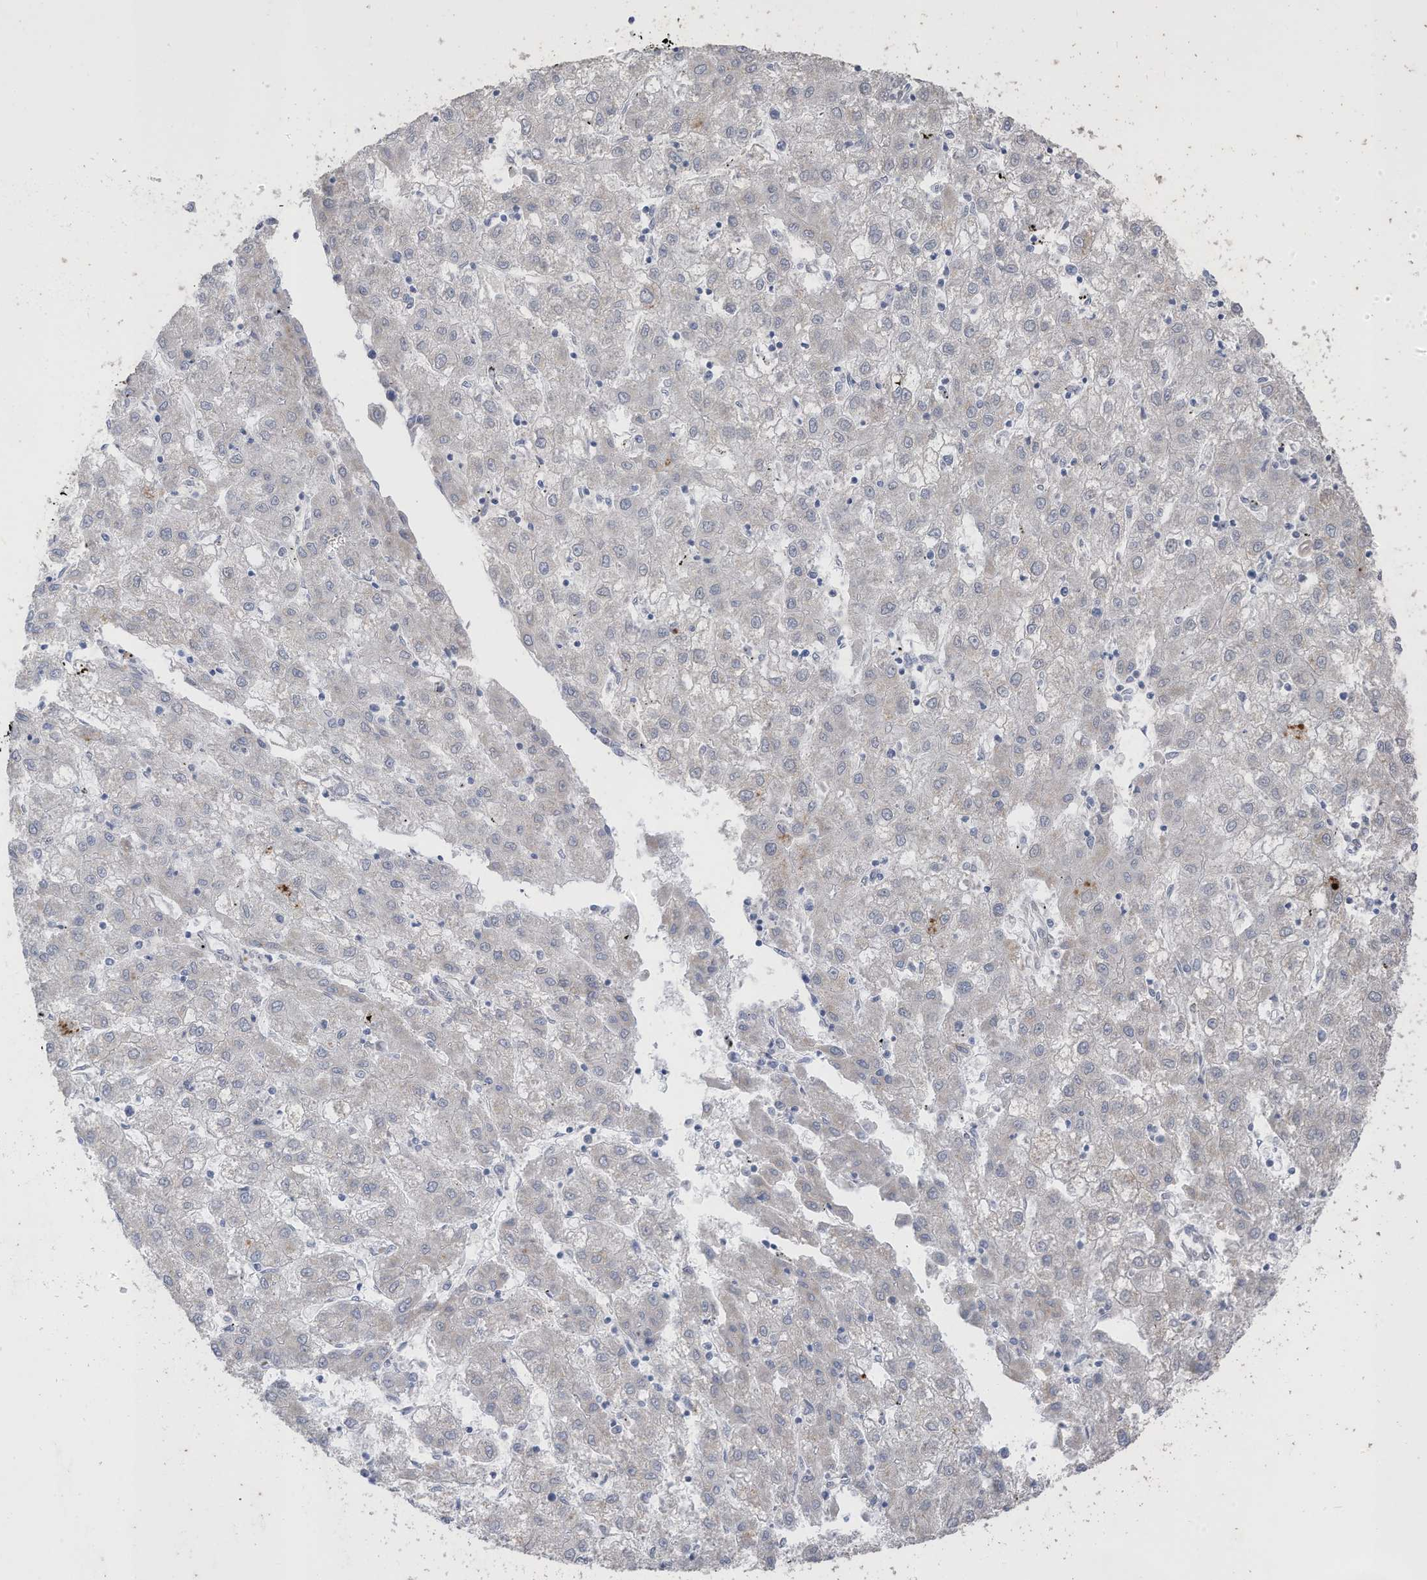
{"staining": {"intensity": "negative", "quantity": "none", "location": "none"}, "tissue": "liver cancer", "cell_type": "Tumor cells", "image_type": "cancer", "snomed": [{"axis": "morphology", "description": "Carcinoma, Hepatocellular, NOS"}, {"axis": "topography", "description": "Liver"}], "caption": "Liver hepatocellular carcinoma stained for a protein using immunohistochemistry demonstrates no positivity tumor cells.", "gene": "RABL3", "patient": {"sex": "male", "age": 72}}